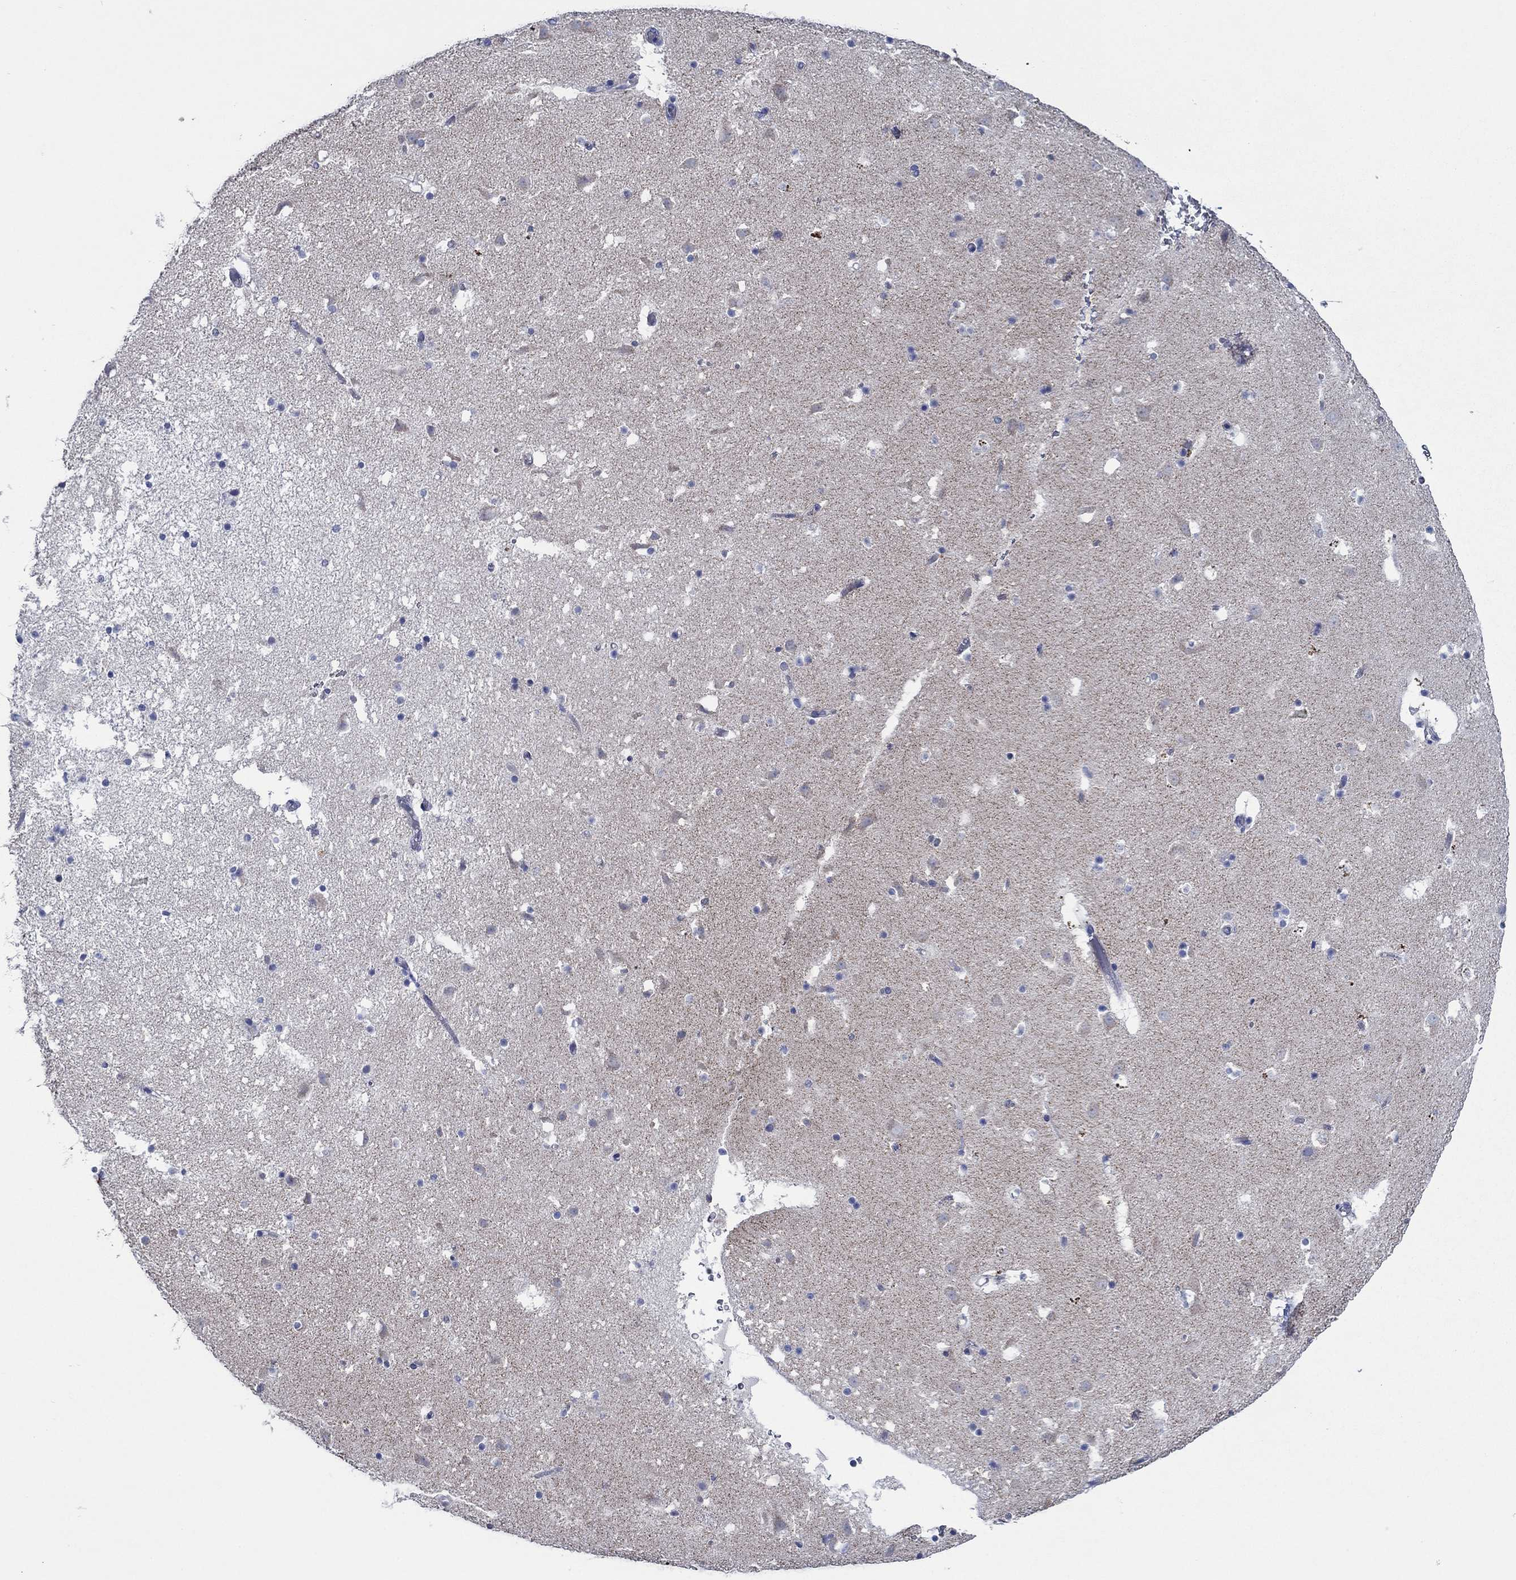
{"staining": {"intensity": "negative", "quantity": "none", "location": "none"}, "tissue": "caudate", "cell_type": "Glial cells", "image_type": "normal", "snomed": [{"axis": "morphology", "description": "Normal tissue, NOS"}, {"axis": "topography", "description": "Lateral ventricle wall"}], "caption": "Protein analysis of unremarkable caudate exhibits no significant staining in glial cells. (DAB (3,3'-diaminobenzidine) IHC visualized using brightfield microscopy, high magnification).", "gene": "ENSG00000251537", "patient": {"sex": "female", "age": 42}}